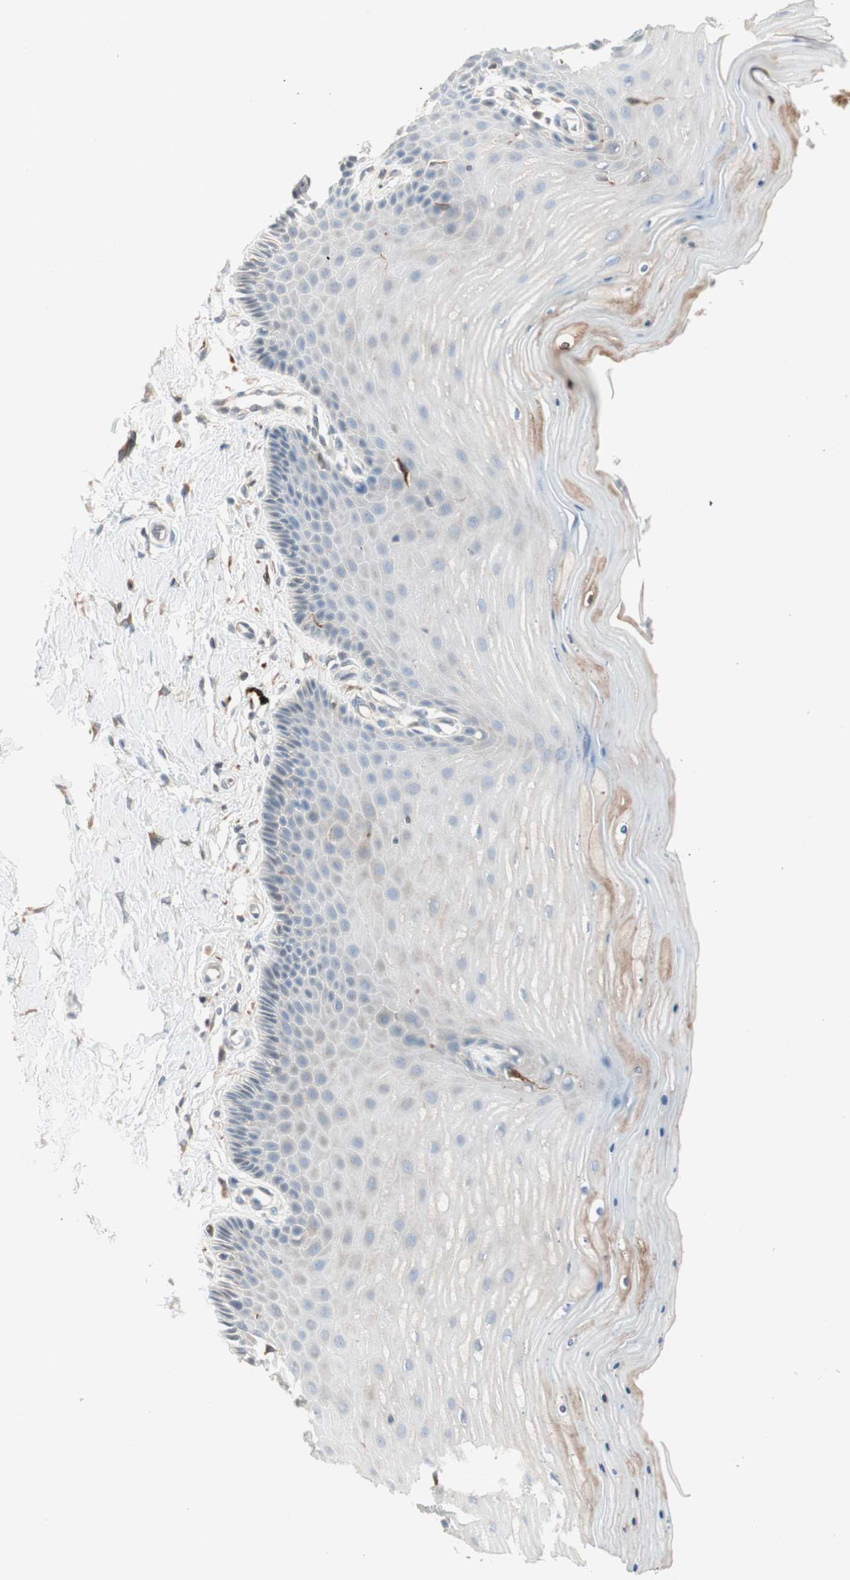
{"staining": {"intensity": "moderate", "quantity": "<25%", "location": "cytoplasmic/membranous,nuclear"}, "tissue": "cervix", "cell_type": "Glandular cells", "image_type": "normal", "snomed": [{"axis": "morphology", "description": "Normal tissue, NOS"}, {"axis": "topography", "description": "Cervix"}], "caption": "This histopathology image displays immunohistochemistry (IHC) staining of benign human cervix, with low moderate cytoplasmic/membranous,nuclear staining in about <25% of glandular cells.", "gene": "GALT", "patient": {"sex": "female", "age": 55}}